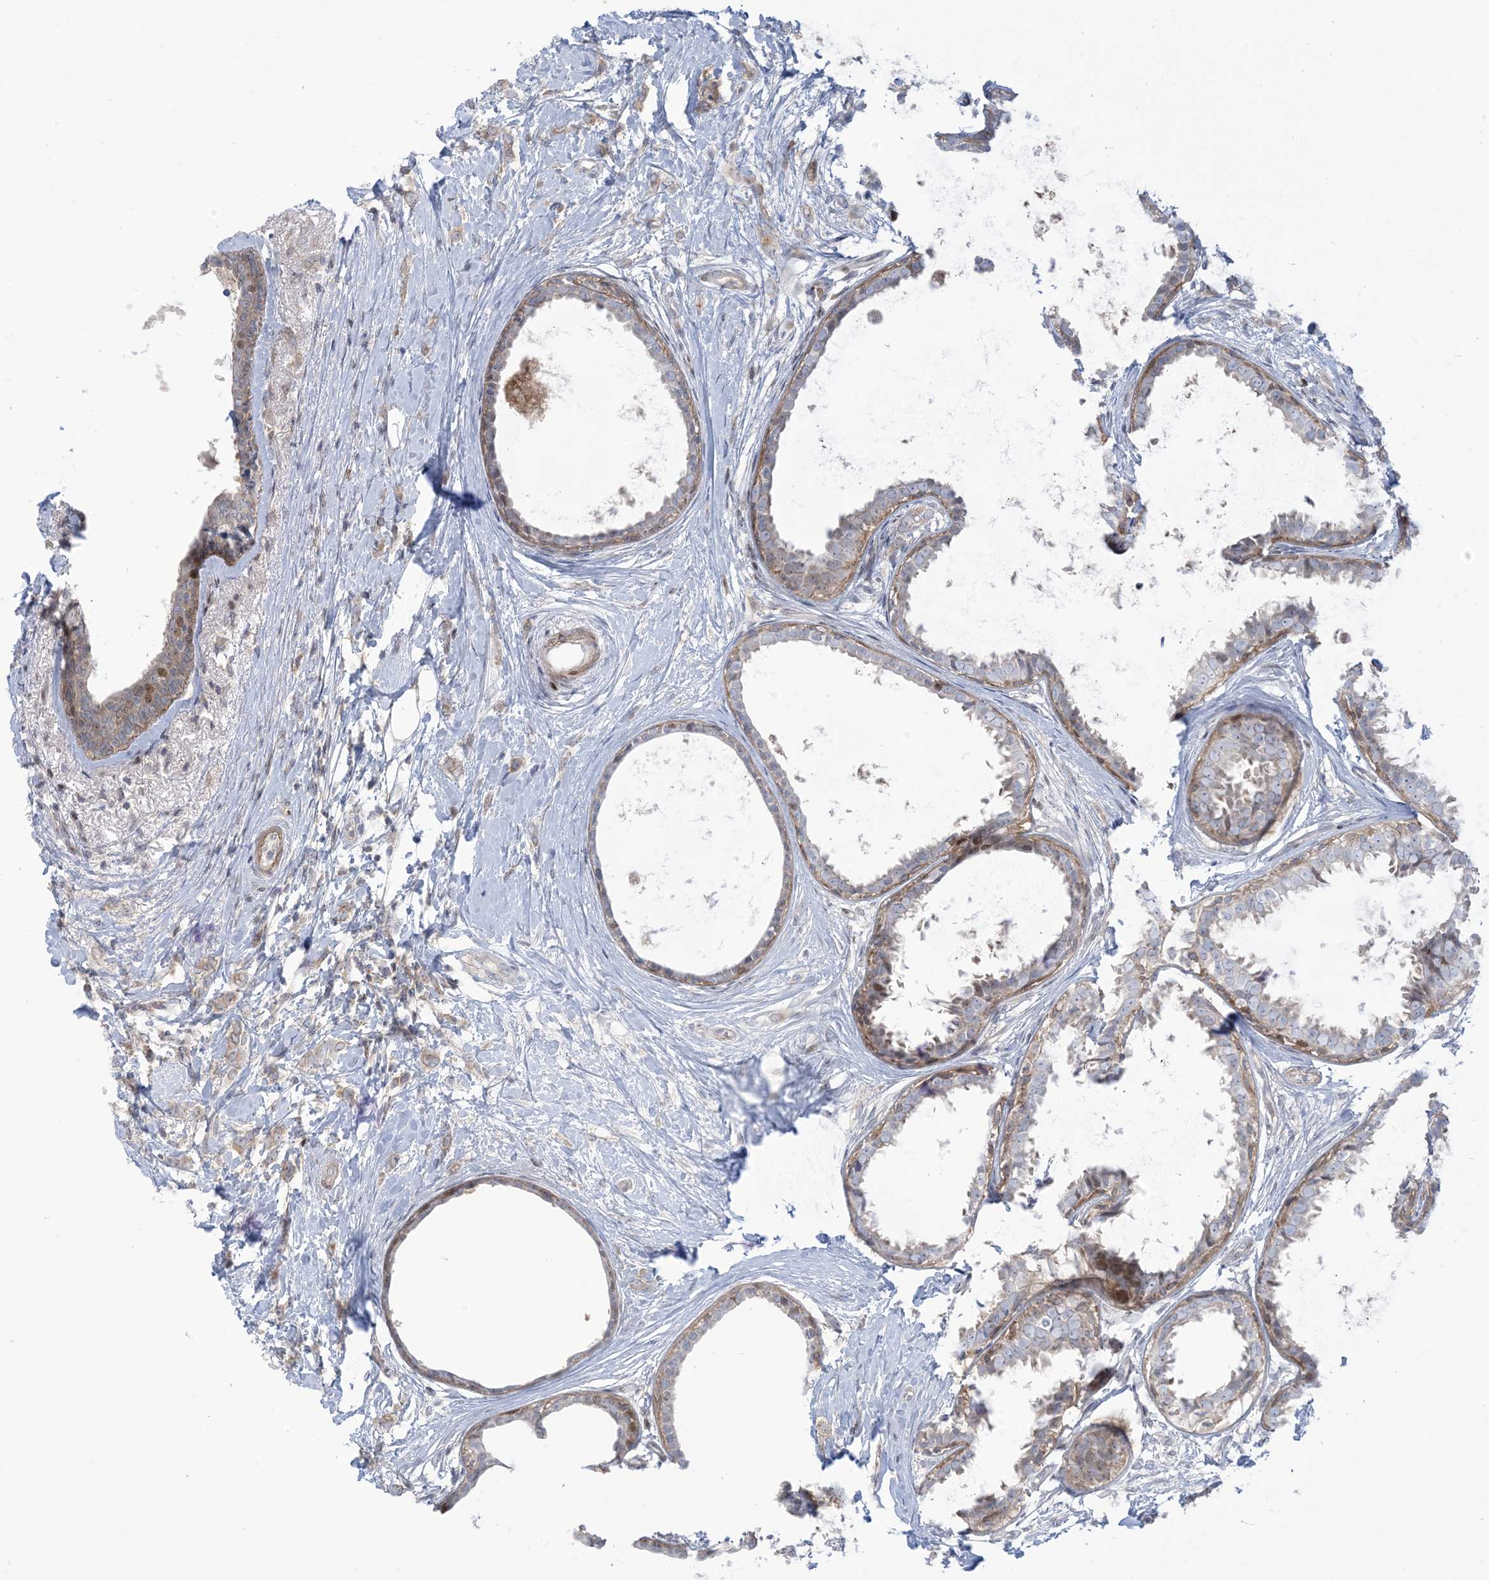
{"staining": {"intensity": "negative", "quantity": "none", "location": "none"}, "tissue": "breast cancer", "cell_type": "Tumor cells", "image_type": "cancer", "snomed": [{"axis": "morphology", "description": "Normal tissue, NOS"}, {"axis": "morphology", "description": "Lobular carcinoma"}, {"axis": "topography", "description": "Breast"}], "caption": "DAB immunohistochemical staining of breast lobular carcinoma shows no significant expression in tumor cells.", "gene": "AFTPH", "patient": {"sex": "female", "age": 47}}